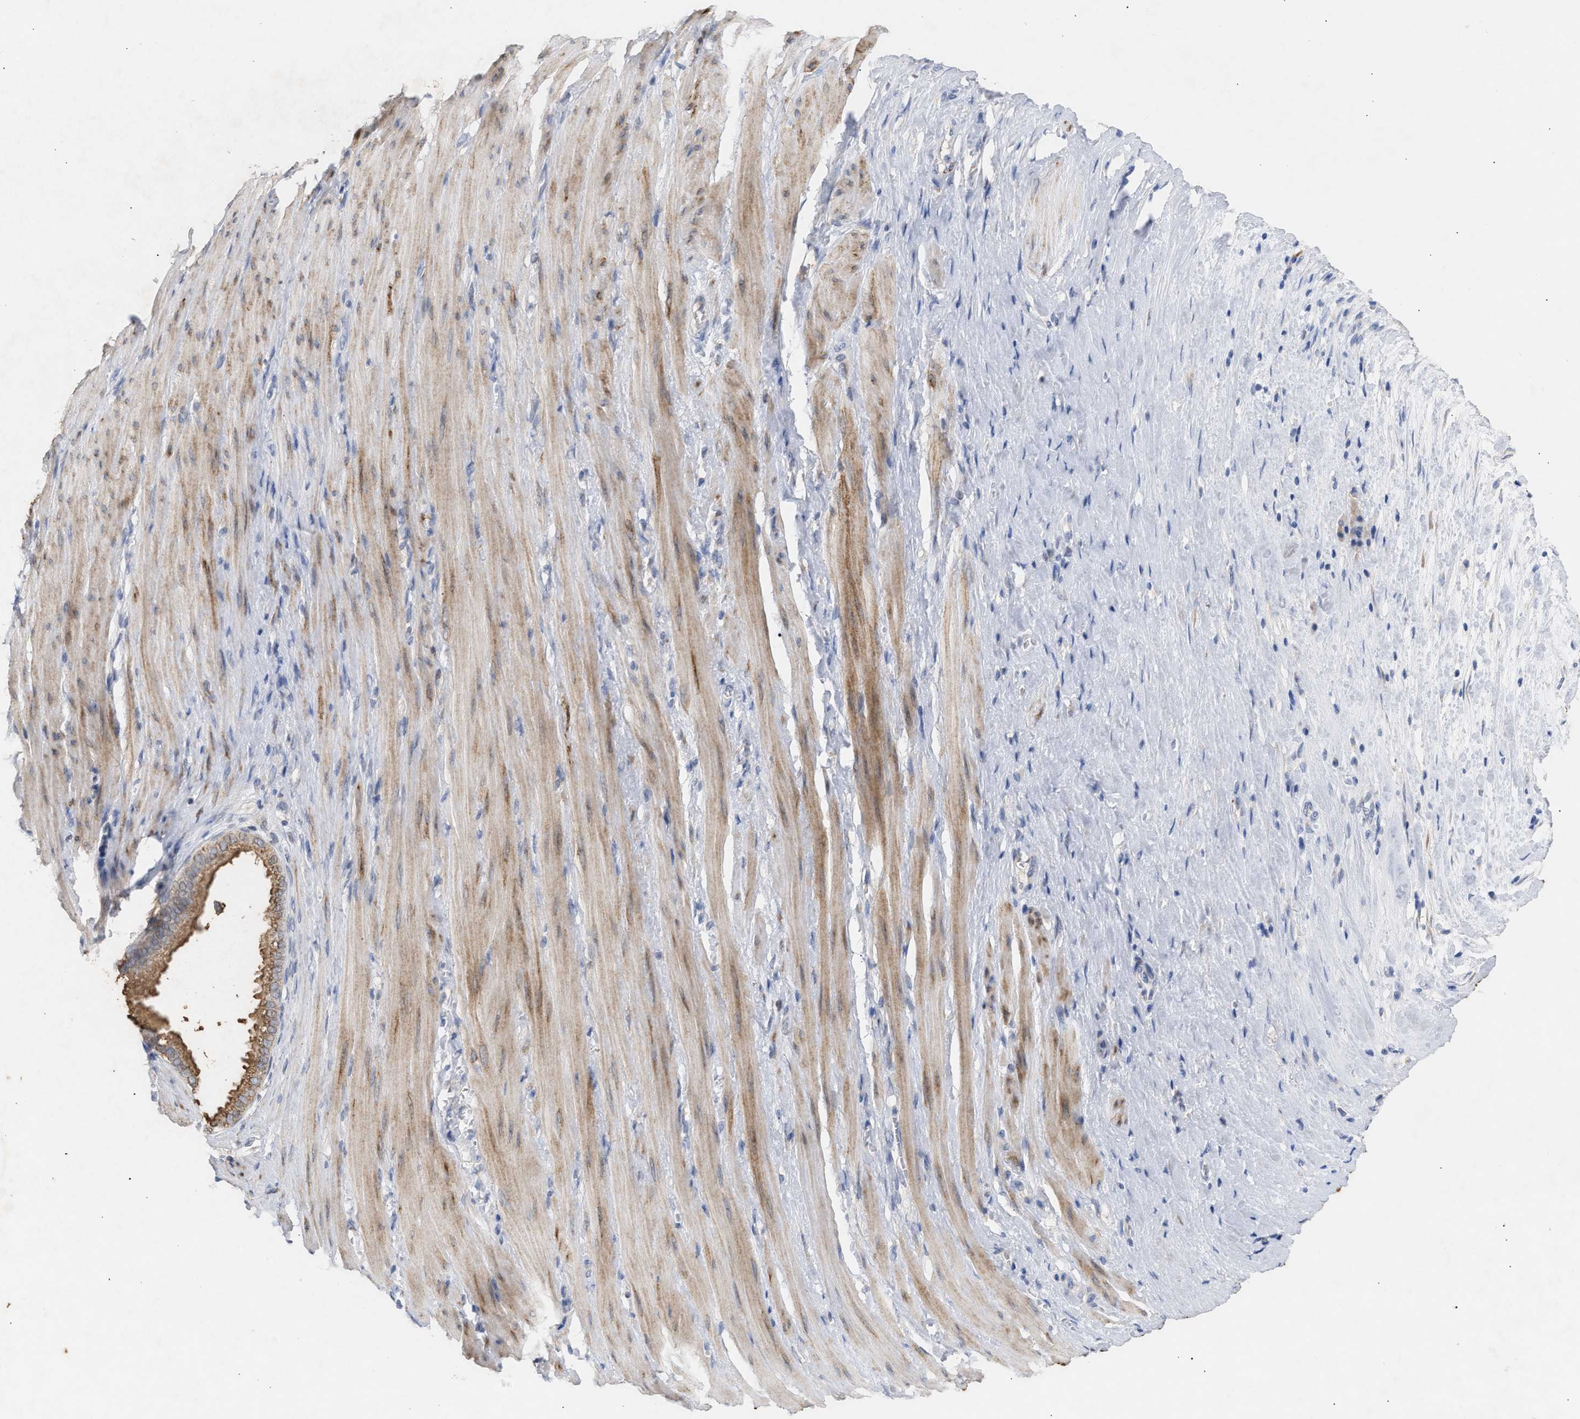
{"staining": {"intensity": "moderate", "quantity": ">75%", "location": "cytoplasmic/membranous"}, "tissue": "pancreatic cancer", "cell_type": "Tumor cells", "image_type": "cancer", "snomed": [{"axis": "morphology", "description": "Adenocarcinoma, NOS"}, {"axis": "topography", "description": "Pancreas"}], "caption": "Moderate cytoplasmic/membranous protein expression is seen in about >75% of tumor cells in pancreatic adenocarcinoma. The protein of interest is shown in brown color, while the nuclei are stained blue.", "gene": "SELENOM", "patient": {"sex": "male", "age": 69}}